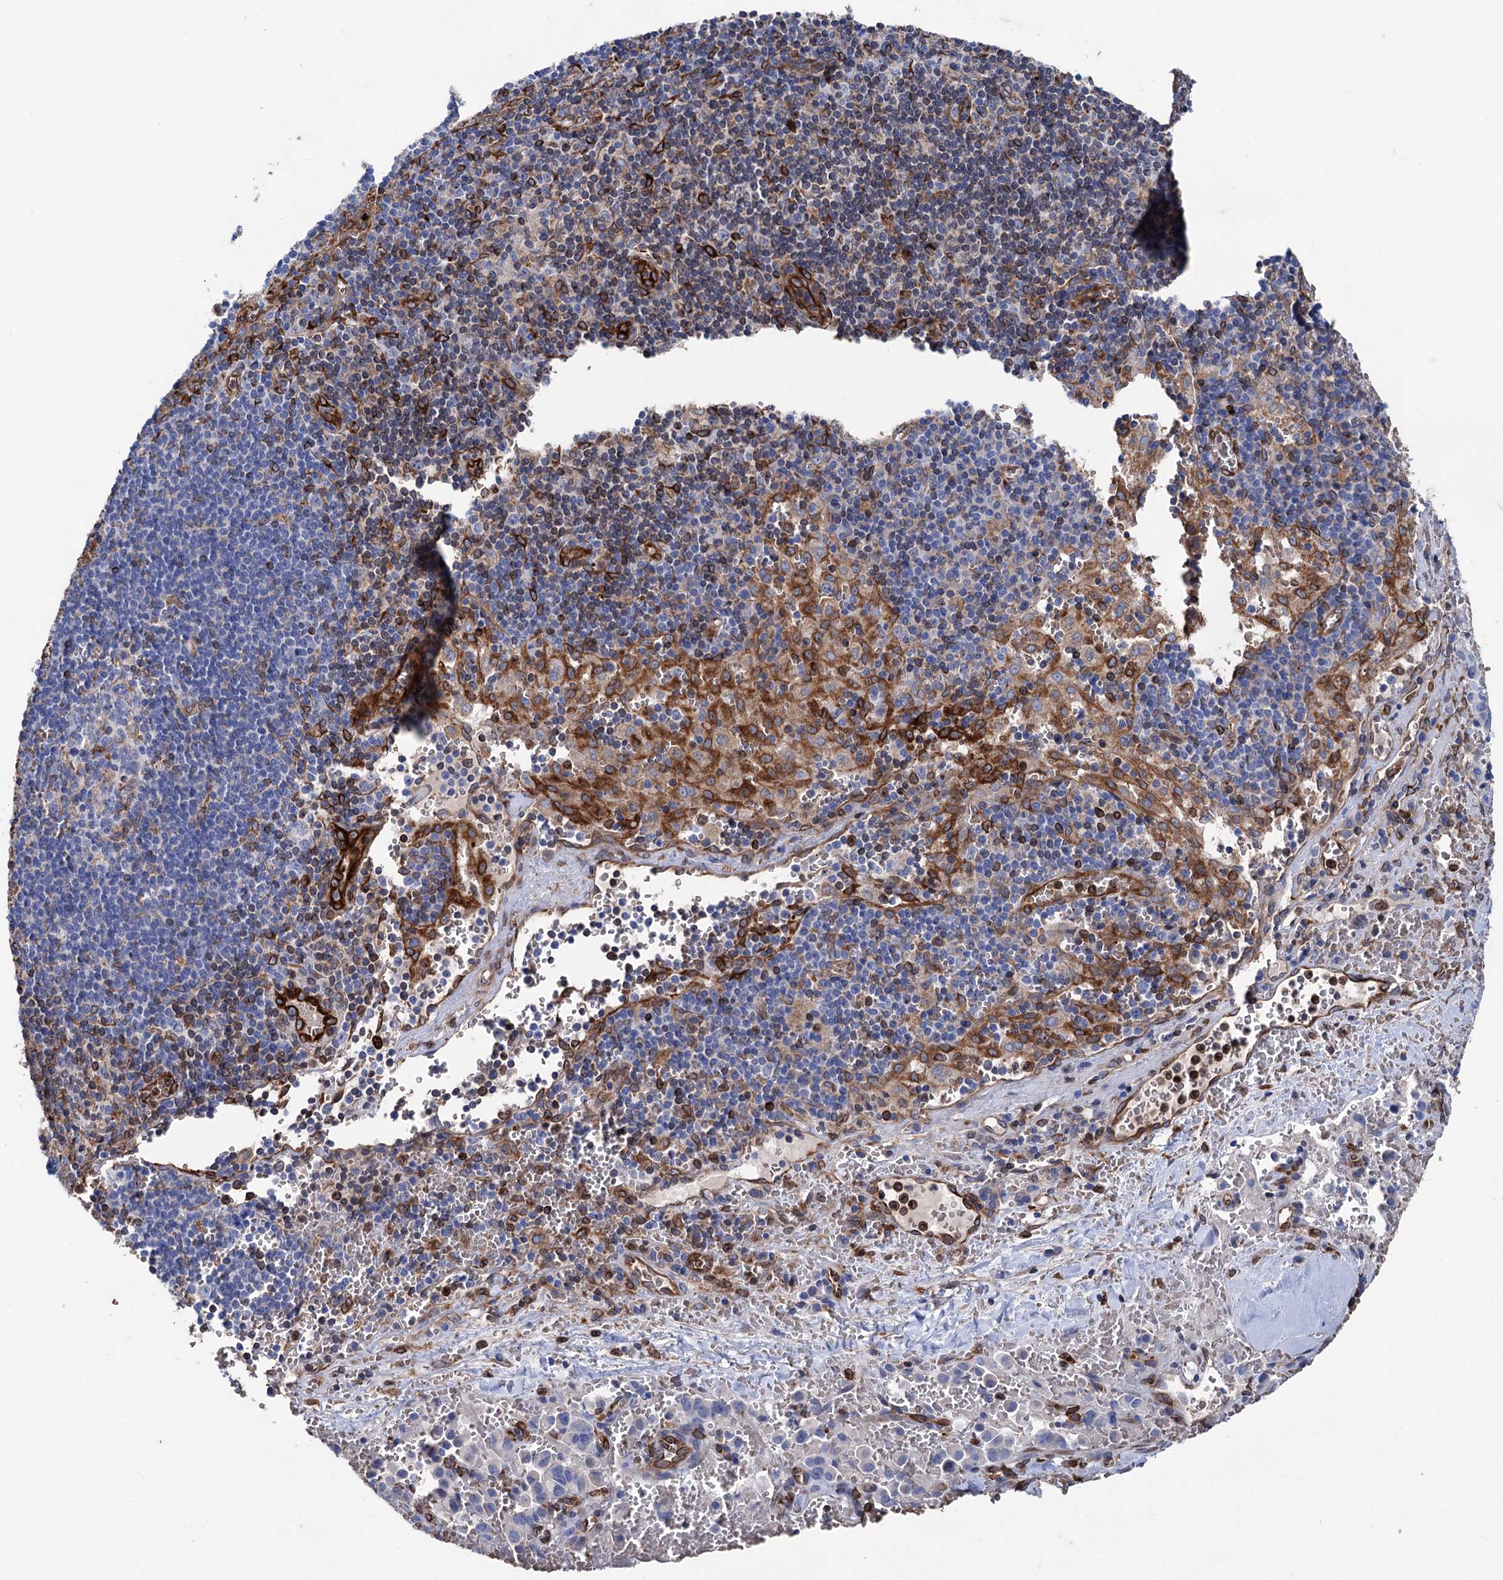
{"staining": {"intensity": "negative", "quantity": "none", "location": "none"}, "tissue": "pancreatic cancer", "cell_type": "Tumor cells", "image_type": "cancer", "snomed": [{"axis": "morphology", "description": "Adenocarcinoma, NOS"}, {"axis": "topography", "description": "Pancreas"}], "caption": "DAB (3,3'-diaminobenzidine) immunohistochemical staining of adenocarcinoma (pancreatic) shows no significant positivity in tumor cells.", "gene": "STING1", "patient": {"sex": "male", "age": 65}}